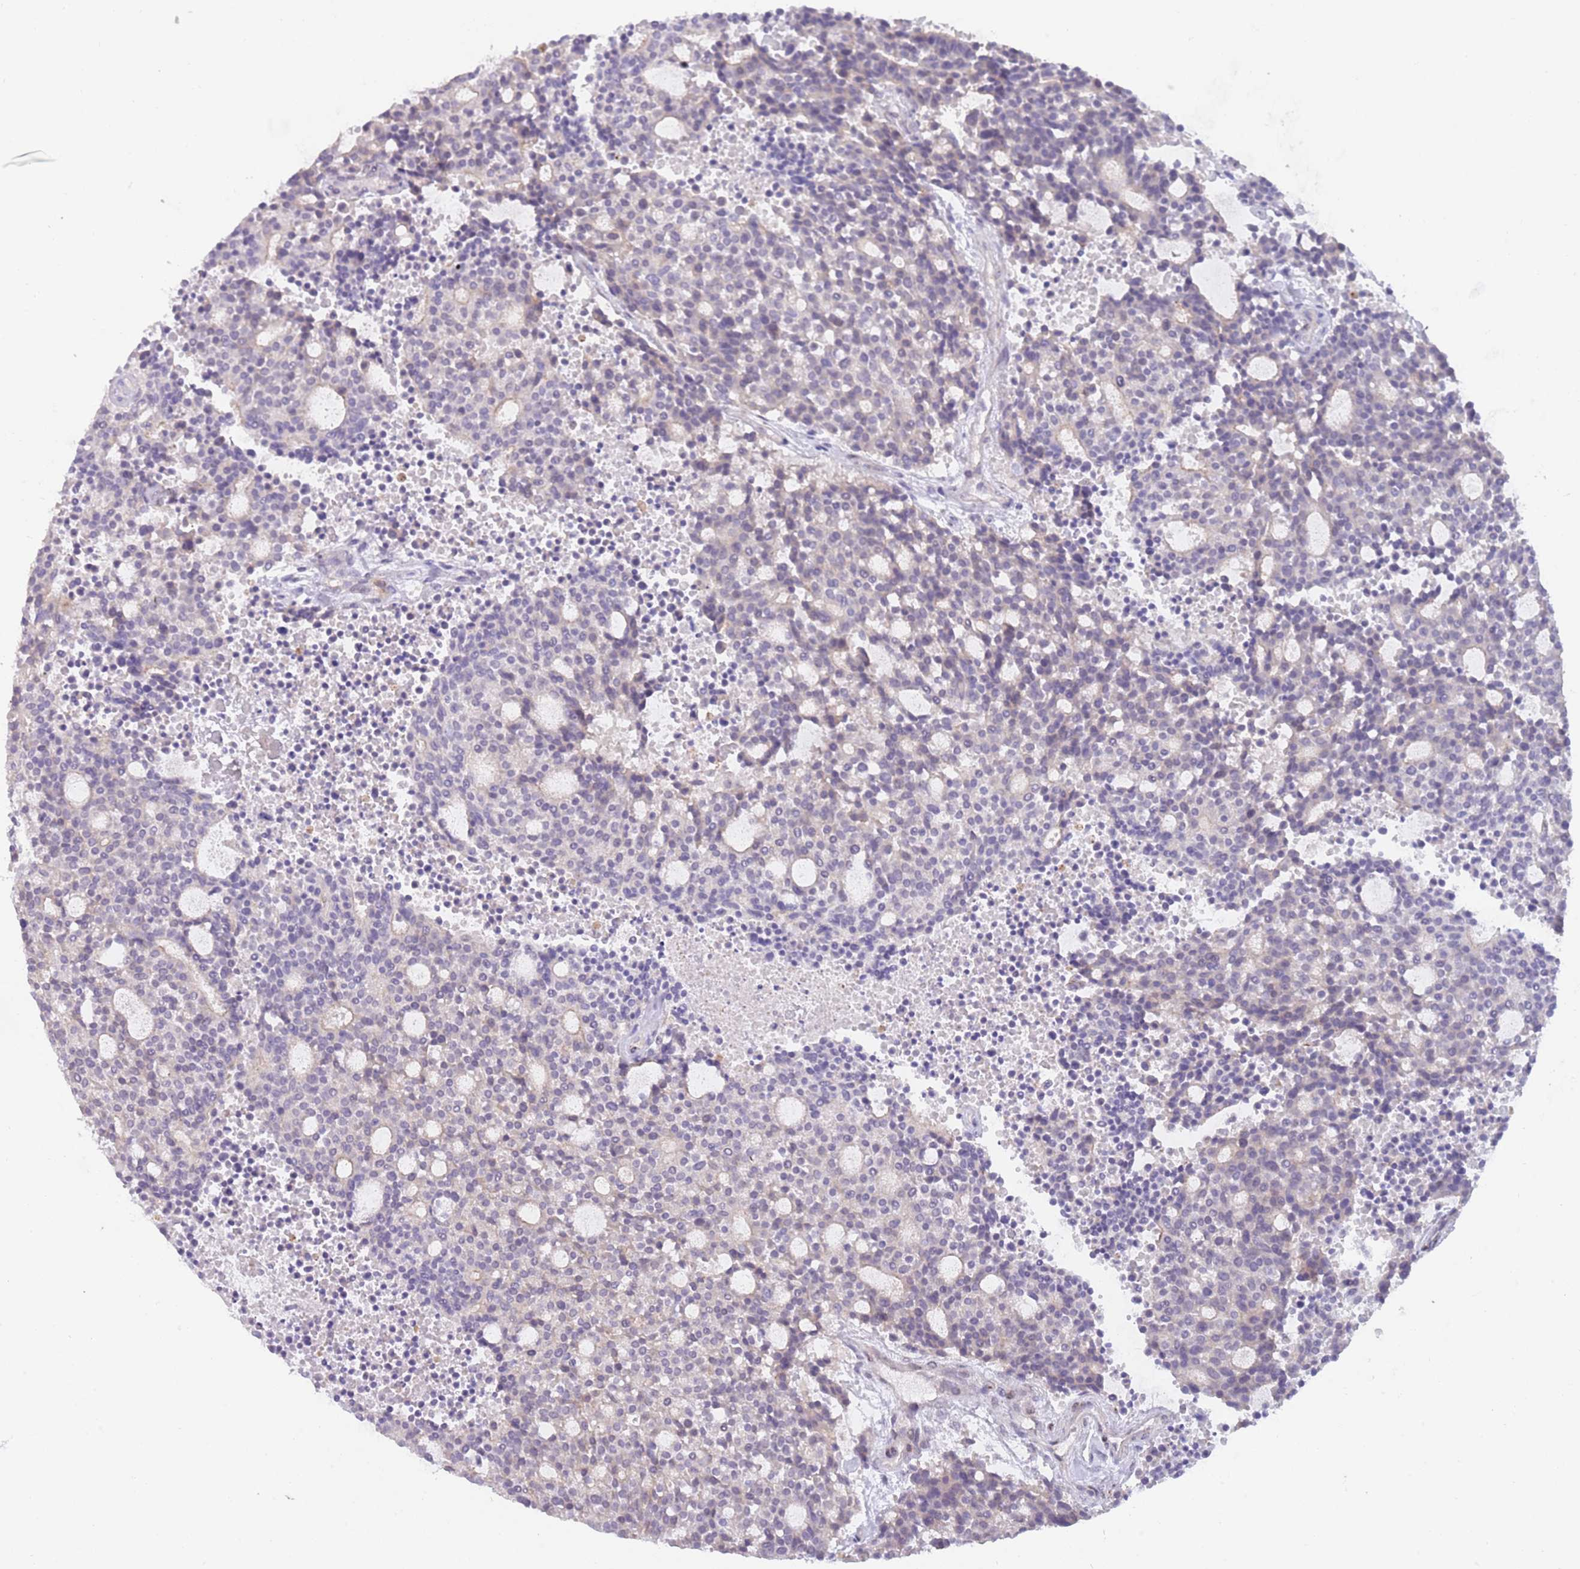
{"staining": {"intensity": "negative", "quantity": "none", "location": "none"}, "tissue": "carcinoid", "cell_type": "Tumor cells", "image_type": "cancer", "snomed": [{"axis": "morphology", "description": "Carcinoid, malignant, NOS"}, {"axis": "topography", "description": "Pancreas"}], "caption": "Human carcinoid (malignant) stained for a protein using immunohistochemistry demonstrates no expression in tumor cells.", "gene": "PIMREG", "patient": {"sex": "female", "age": 54}}